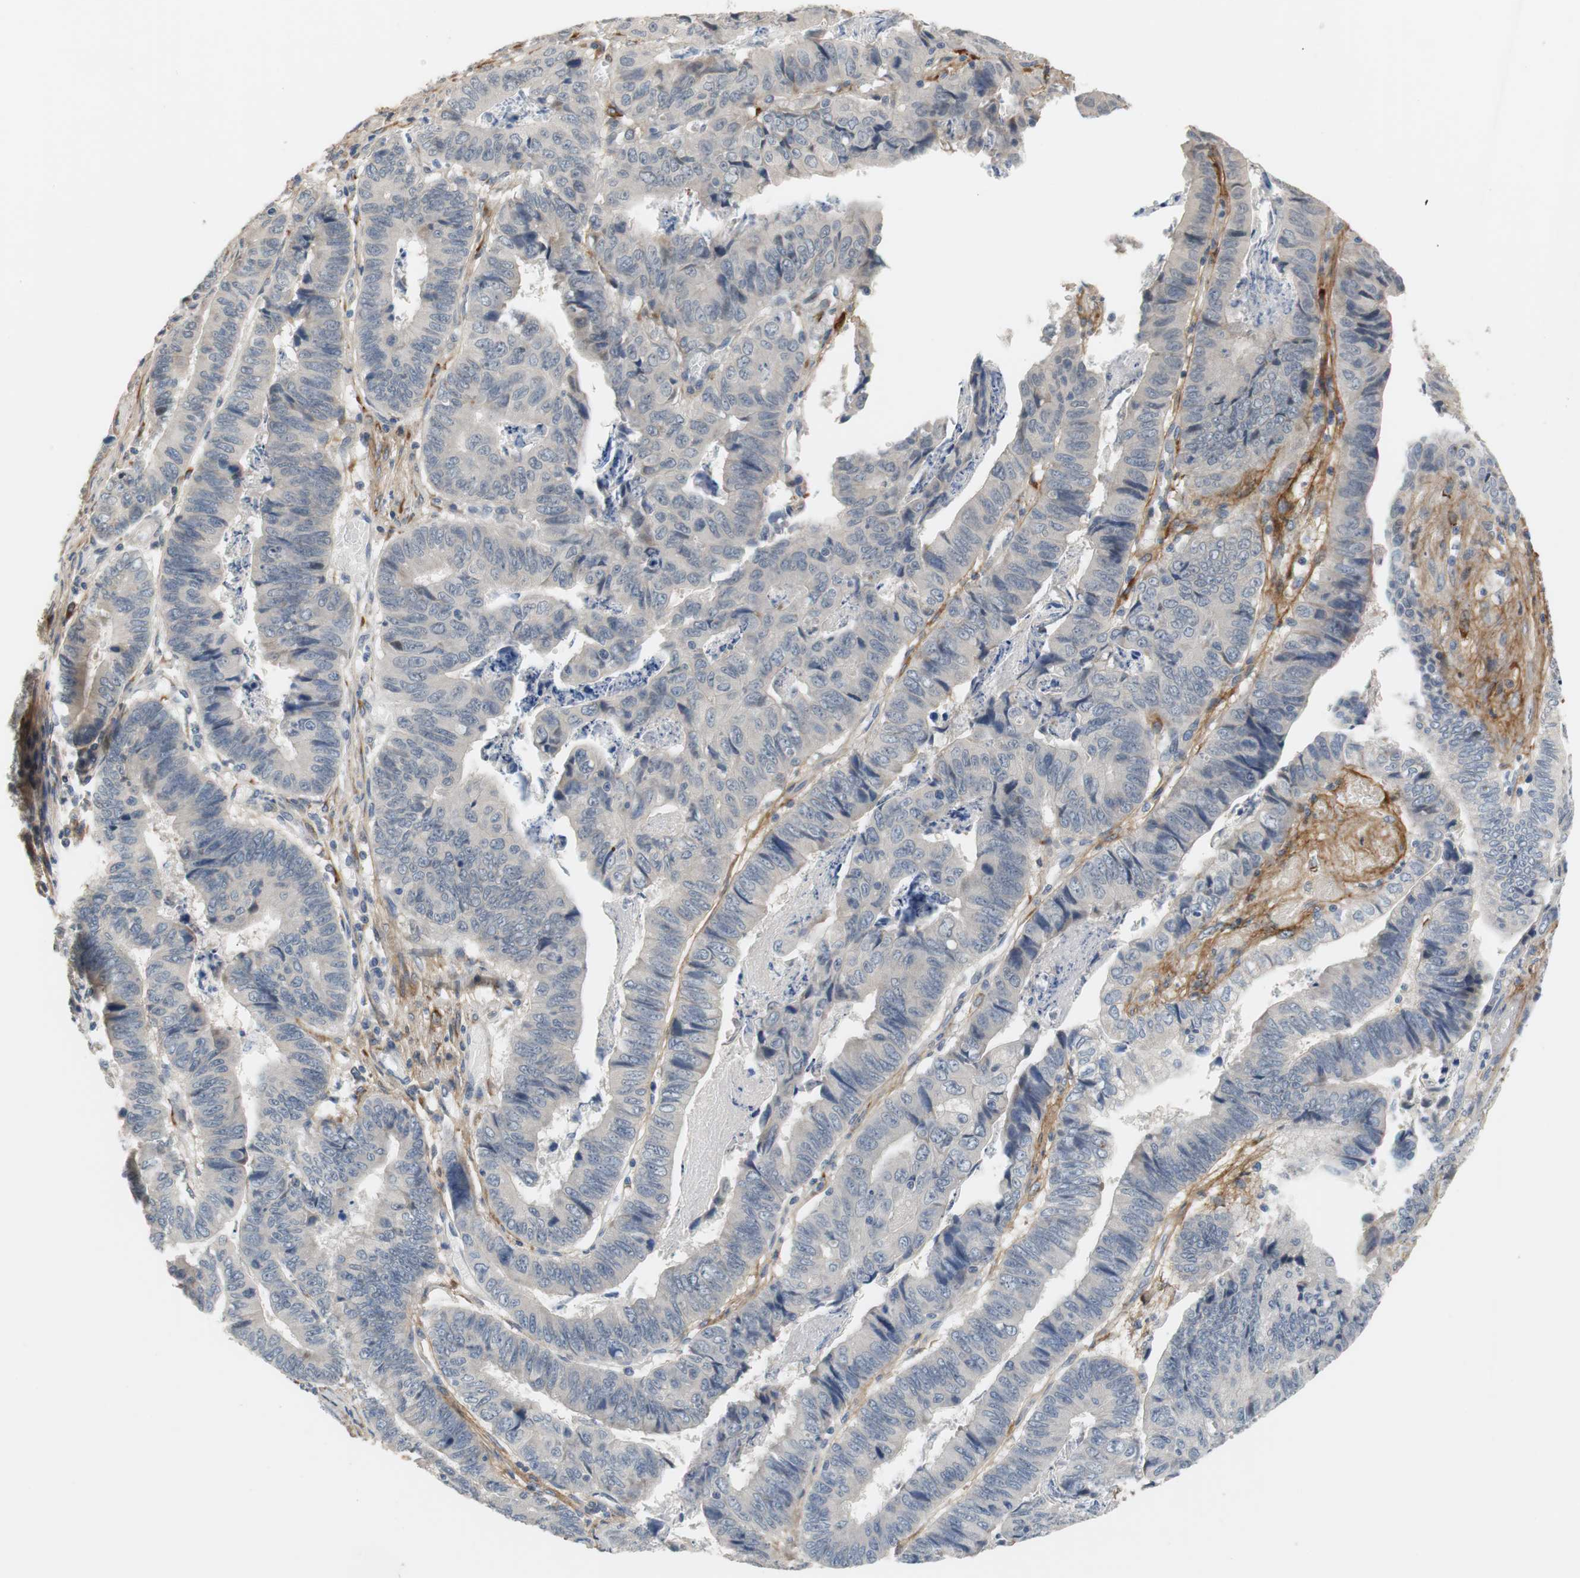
{"staining": {"intensity": "weak", "quantity": "25%-75%", "location": "cytoplasmic/membranous"}, "tissue": "stomach cancer", "cell_type": "Tumor cells", "image_type": "cancer", "snomed": [{"axis": "morphology", "description": "Adenocarcinoma, NOS"}, {"axis": "topography", "description": "Stomach, lower"}], "caption": "Stomach cancer (adenocarcinoma) was stained to show a protein in brown. There is low levels of weak cytoplasmic/membranous staining in approximately 25%-75% of tumor cells. (Stains: DAB (3,3'-diaminobenzidine) in brown, nuclei in blue, Microscopy: brightfield microscopy at high magnification).", "gene": "COL12A1", "patient": {"sex": "male", "age": 77}}